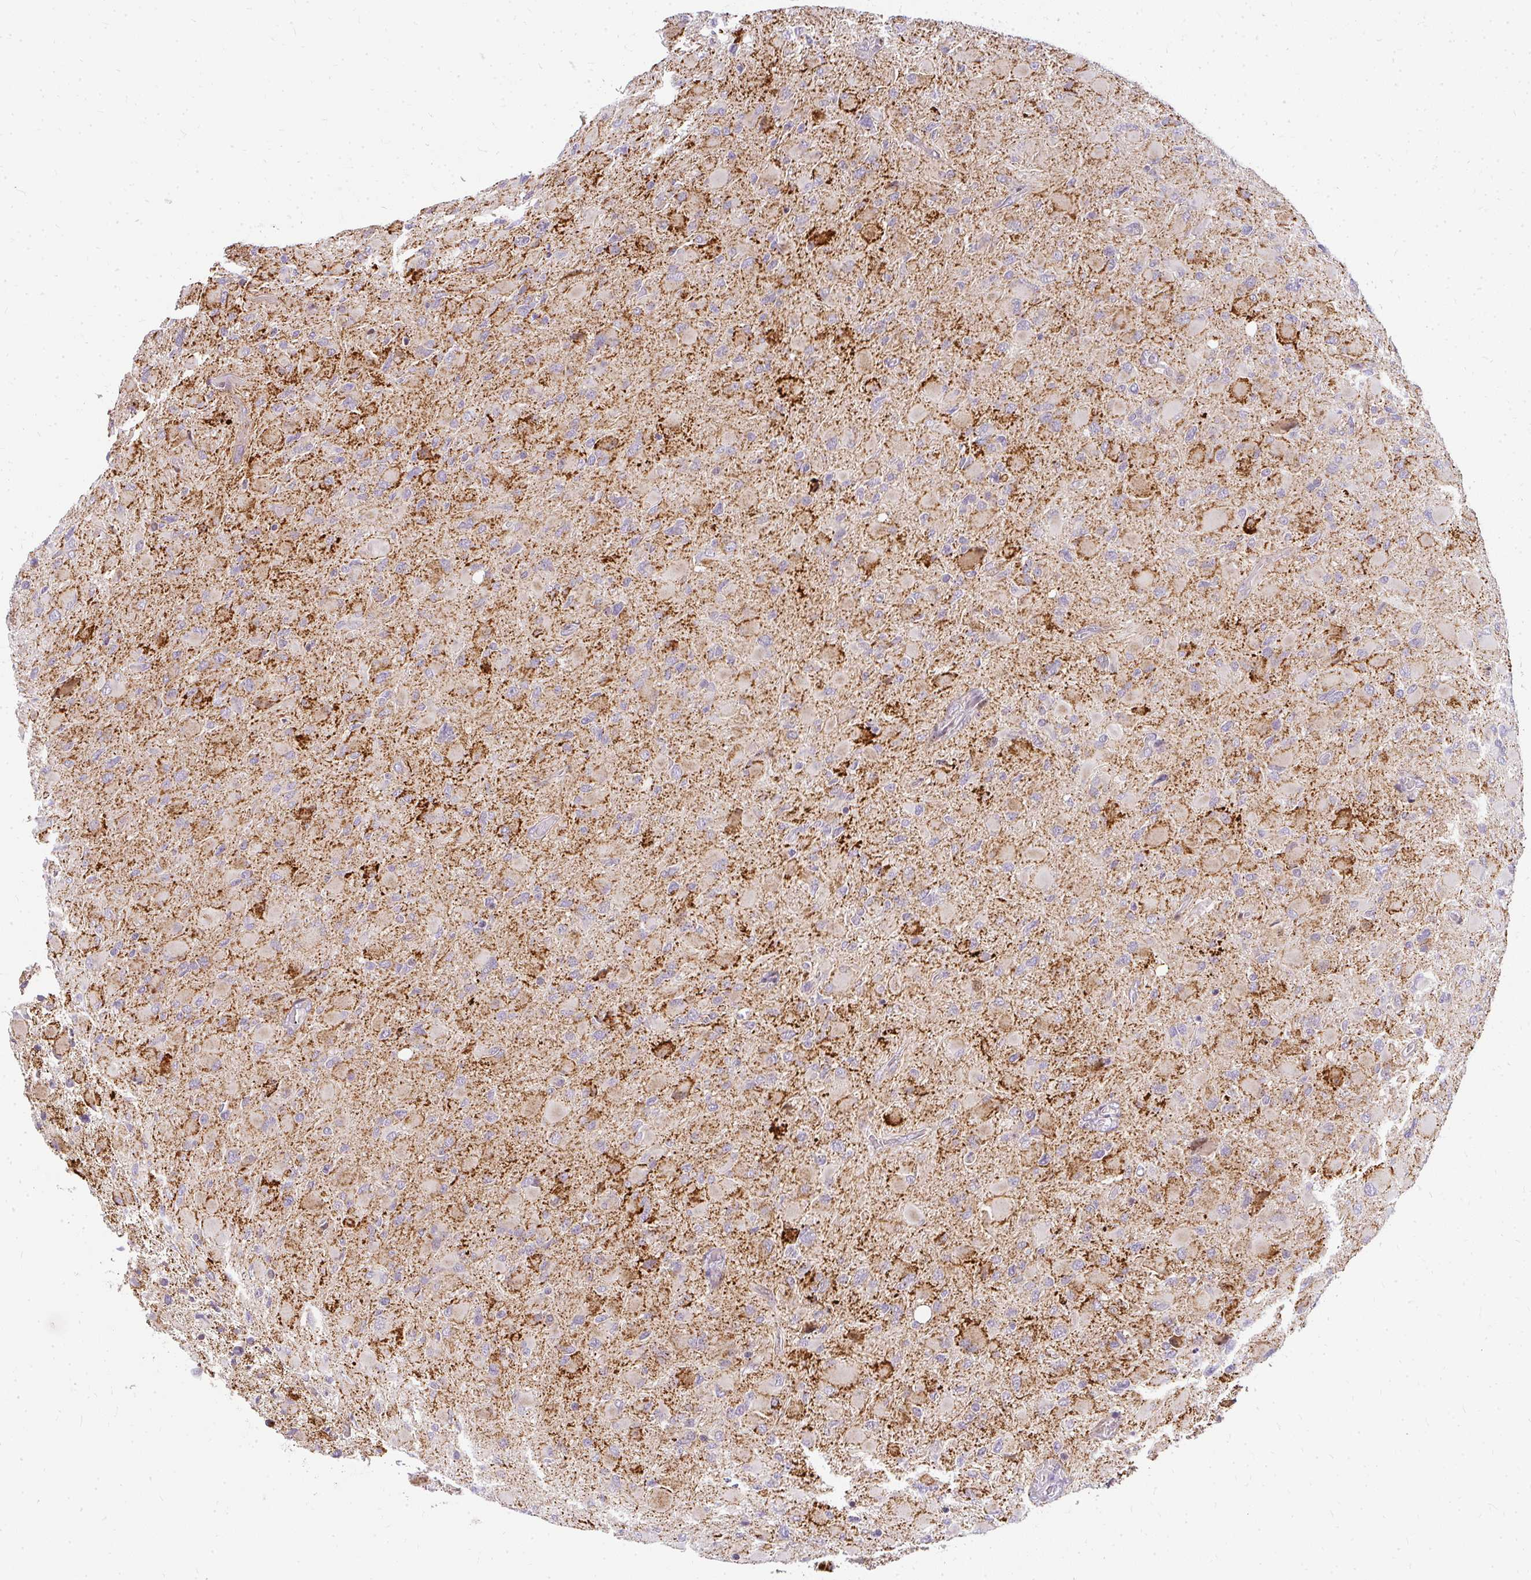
{"staining": {"intensity": "strong", "quantity": "25%-75%", "location": "cytoplasmic/membranous"}, "tissue": "glioma", "cell_type": "Tumor cells", "image_type": "cancer", "snomed": [{"axis": "morphology", "description": "Glioma, malignant, High grade"}, {"axis": "topography", "description": "Cerebral cortex"}], "caption": "The micrograph displays a brown stain indicating the presence of a protein in the cytoplasmic/membranous of tumor cells in glioma.", "gene": "PLA2G5", "patient": {"sex": "female", "age": 36}}